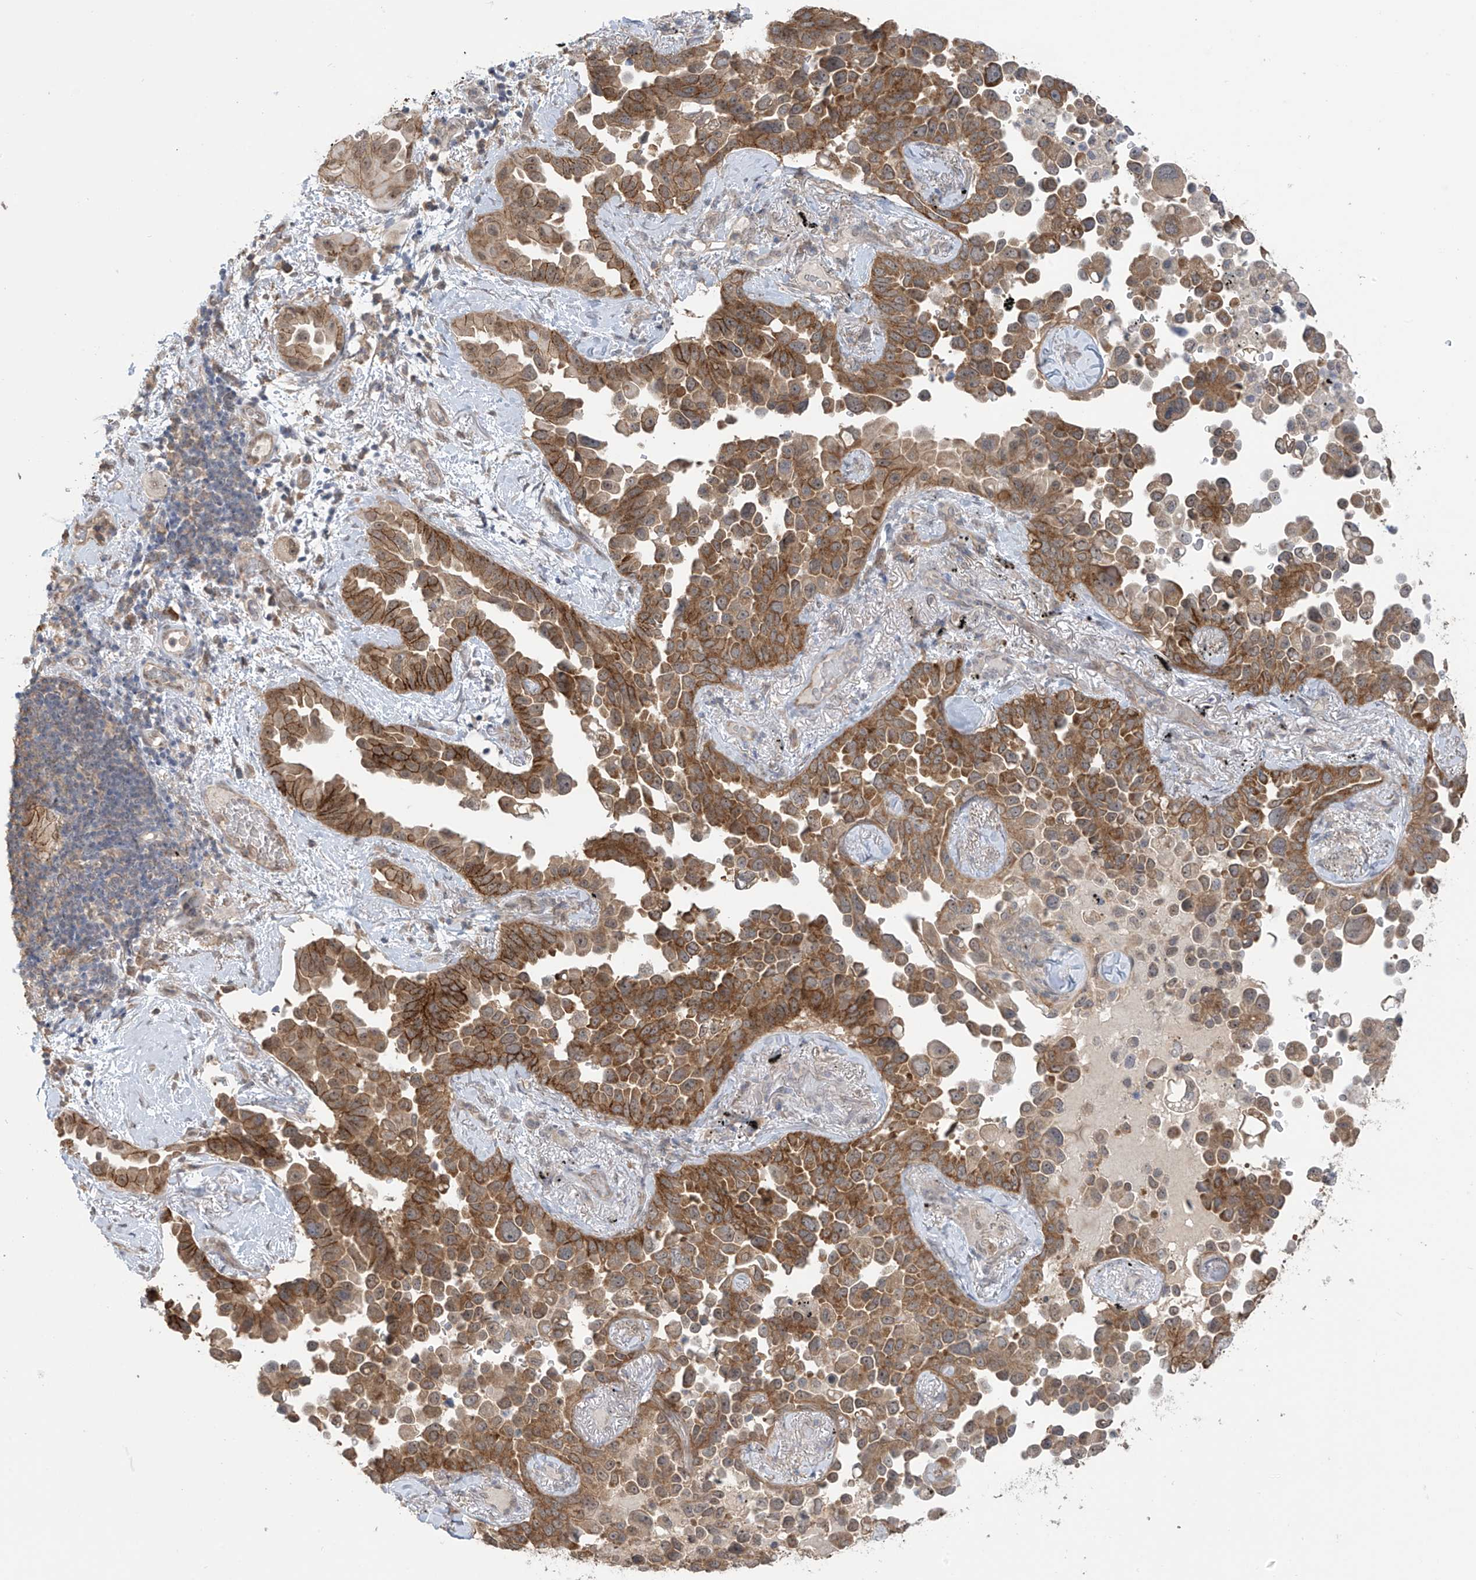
{"staining": {"intensity": "strong", "quantity": ">75%", "location": "cytoplasmic/membranous,nuclear"}, "tissue": "lung cancer", "cell_type": "Tumor cells", "image_type": "cancer", "snomed": [{"axis": "morphology", "description": "Adenocarcinoma, NOS"}, {"axis": "topography", "description": "Lung"}], "caption": "Strong cytoplasmic/membranous and nuclear protein staining is identified in about >75% of tumor cells in adenocarcinoma (lung).", "gene": "KIAA1522", "patient": {"sex": "female", "age": 67}}